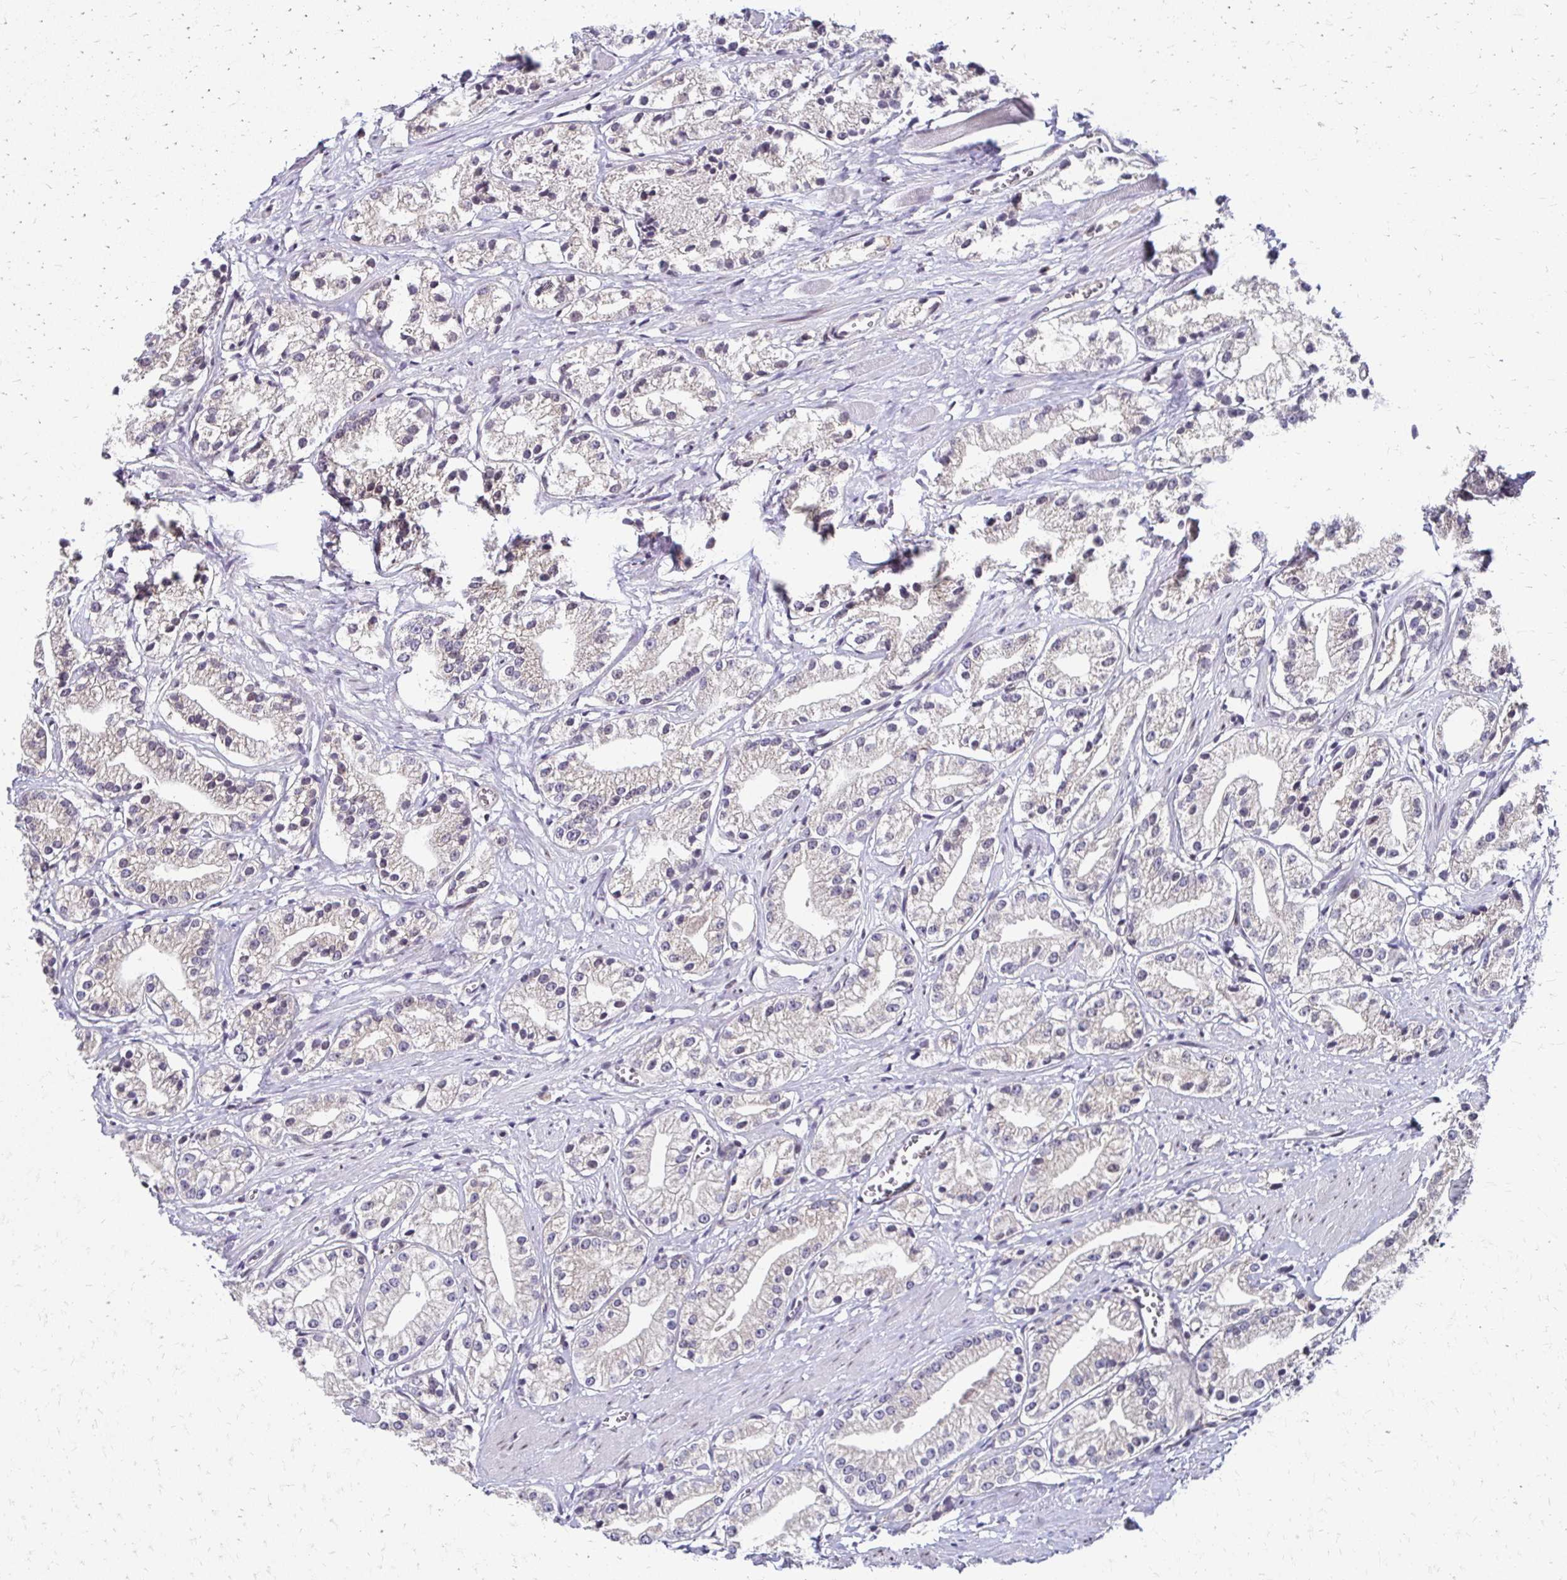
{"staining": {"intensity": "negative", "quantity": "none", "location": "none"}, "tissue": "prostate cancer", "cell_type": "Tumor cells", "image_type": "cancer", "snomed": [{"axis": "morphology", "description": "Adenocarcinoma, Low grade"}, {"axis": "topography", "description": "Prostate"}], "caption": "A photomicrograph of prostate cancer (adenocarcinoma (low-grade)) stained for a protein displays no brown staining in tumor cells.", "gene": "CBX7", "patient": {"sex": "male", "age": 69}}